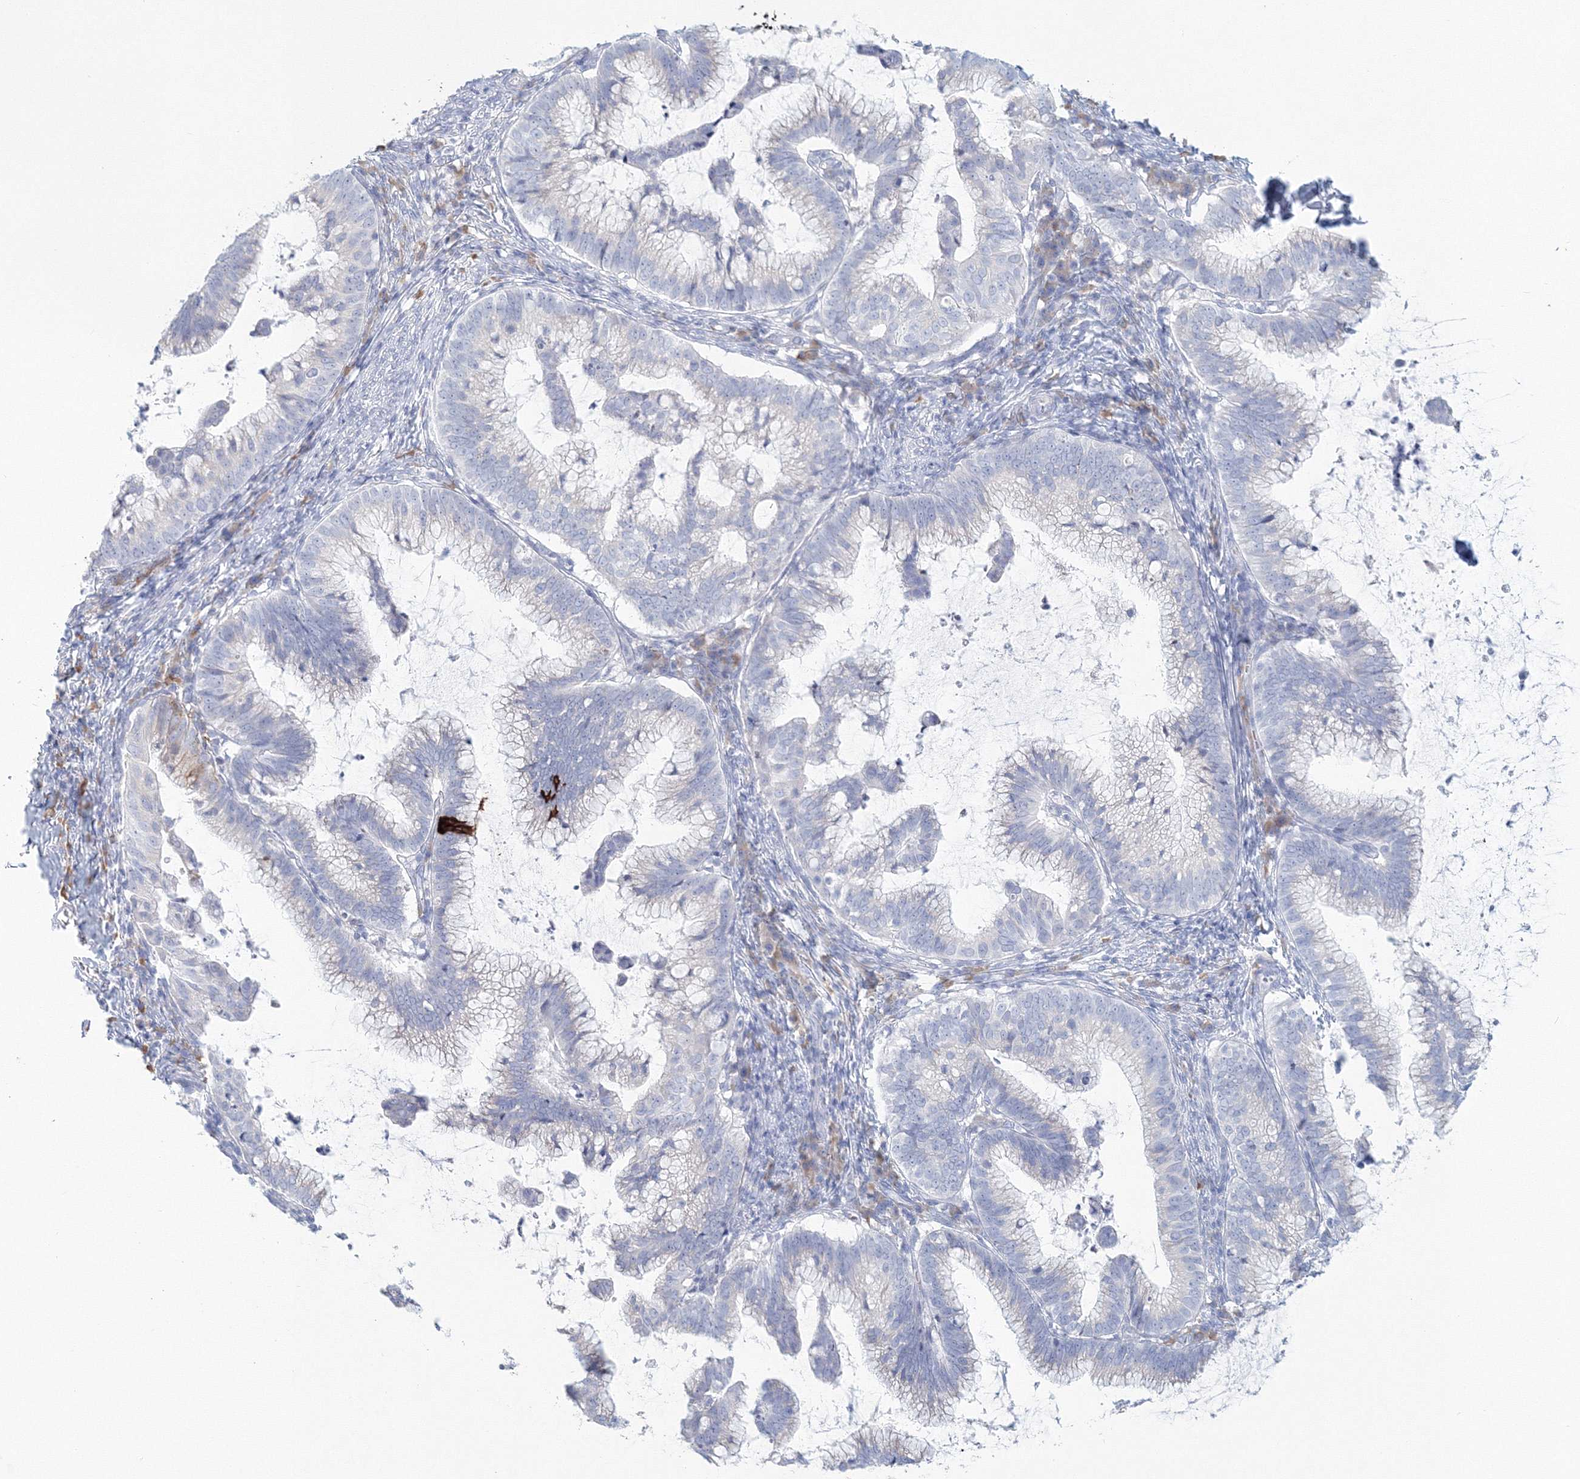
{"staining": {"intensity": "negative", "quantity": "none", "location": "none"}, "tissue": "cervical cancer", "cell_type": "Tumor cells", "image_type": "cancer", "snomed": [{"axis": "morphology", "description": "Adenocarcinoma, NOS"}, {"axis": "topography", "description": "Cervix"}], "caption": "An image of cervical adenocarcinoma stained for a protein displays no brown staining in tumor cells.", "gene": "VSIG1", "patient": {"sex": "female", "age": 36}}